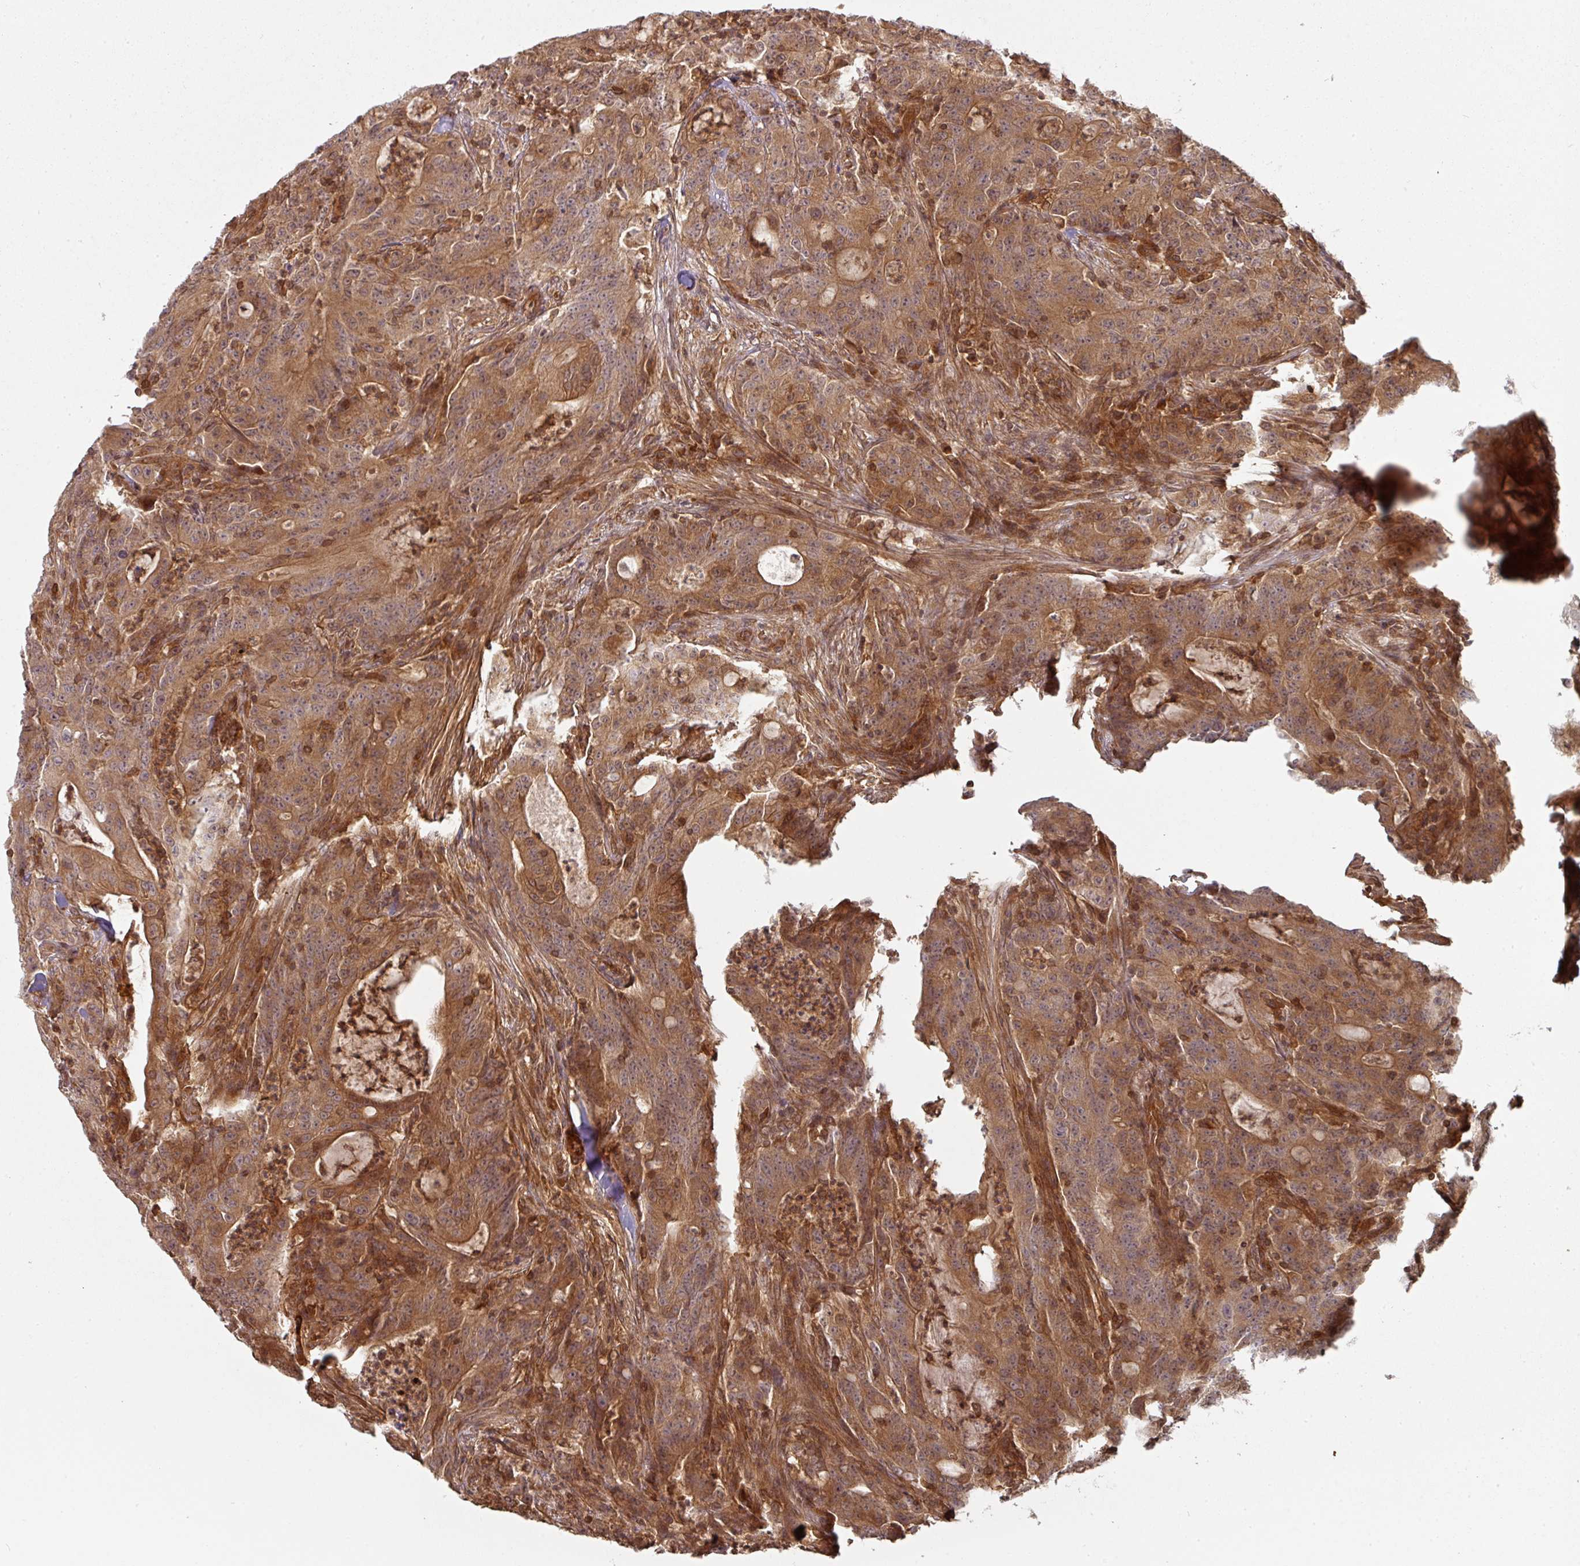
{"staining": {"intensity": "strong", "quantity": ">75%", "location": "cytoplasmic/membranous"}, "tissue": "colorectal cancer", "cell_type": "Tumor cells", "image_type": "cancer", "snomed": [{"axis": "morphology", "description": "Adenocarcinoma, NOS"}, {"axis": "topography", "description": "Colon"}], "caption": "DAB immunohistochemical staining of human colorectal adenocarcinoma demonstrates strong cytoplasmic/membranous protein staining in approximately >75% of tumor cells.", "gene": "EIF4EBP2", "patient": {"sex": "male", "age": 83}}